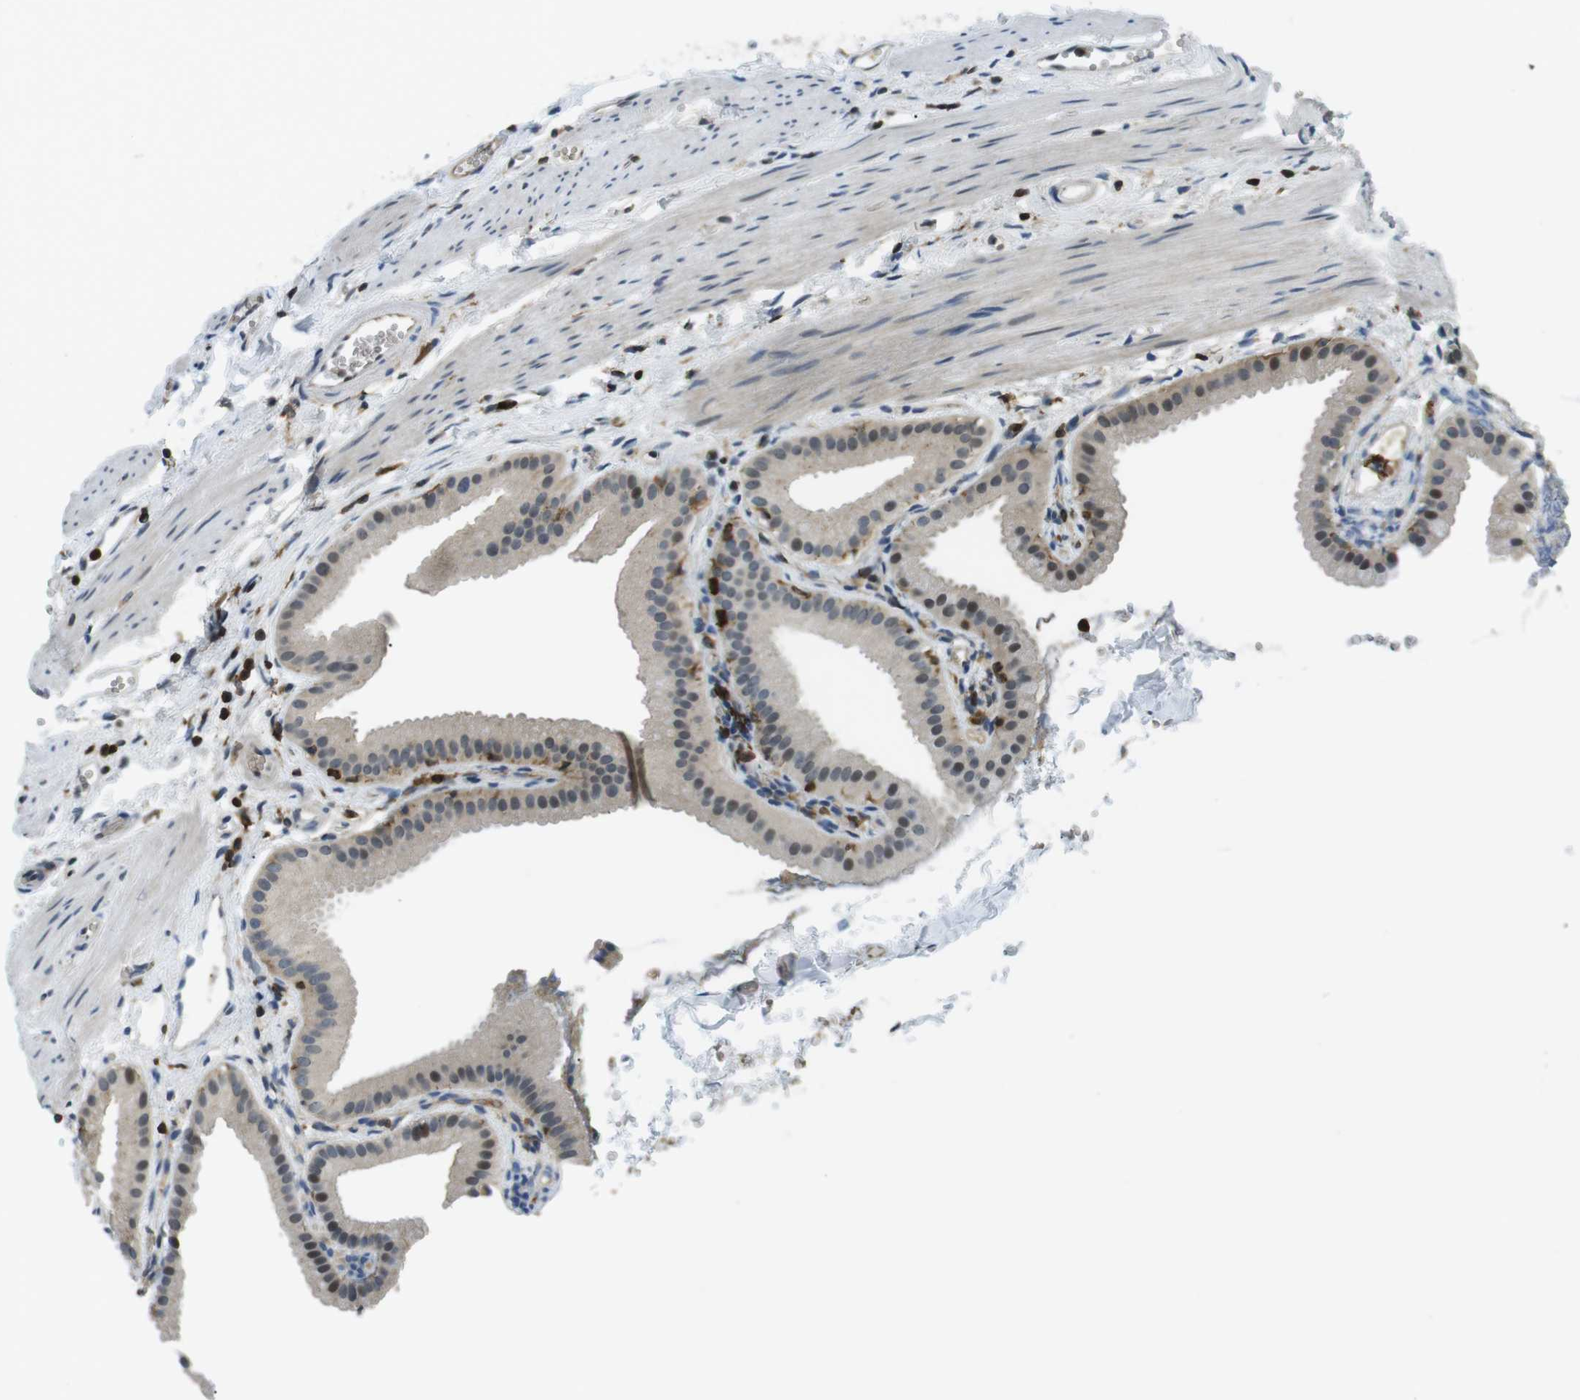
{"staining": {"intensity": "moderate", "quantity": "<25%", "location": "nuclear"}, "tissue": "gallbladder", "cell_type": "Glandular cells", "image_type": "normal", "snomed": [{"axis": "morphology", "description": "Normal tissue, NOS"}, {"axis": "topography", "description": "Gallbladder"}], "caption": "A brown stain highlights moderate nuclear staining of a protein in glandular cells of normal gallbladder.", "gene": "STK10", "patient": {"sex": "female", "age": 64}}